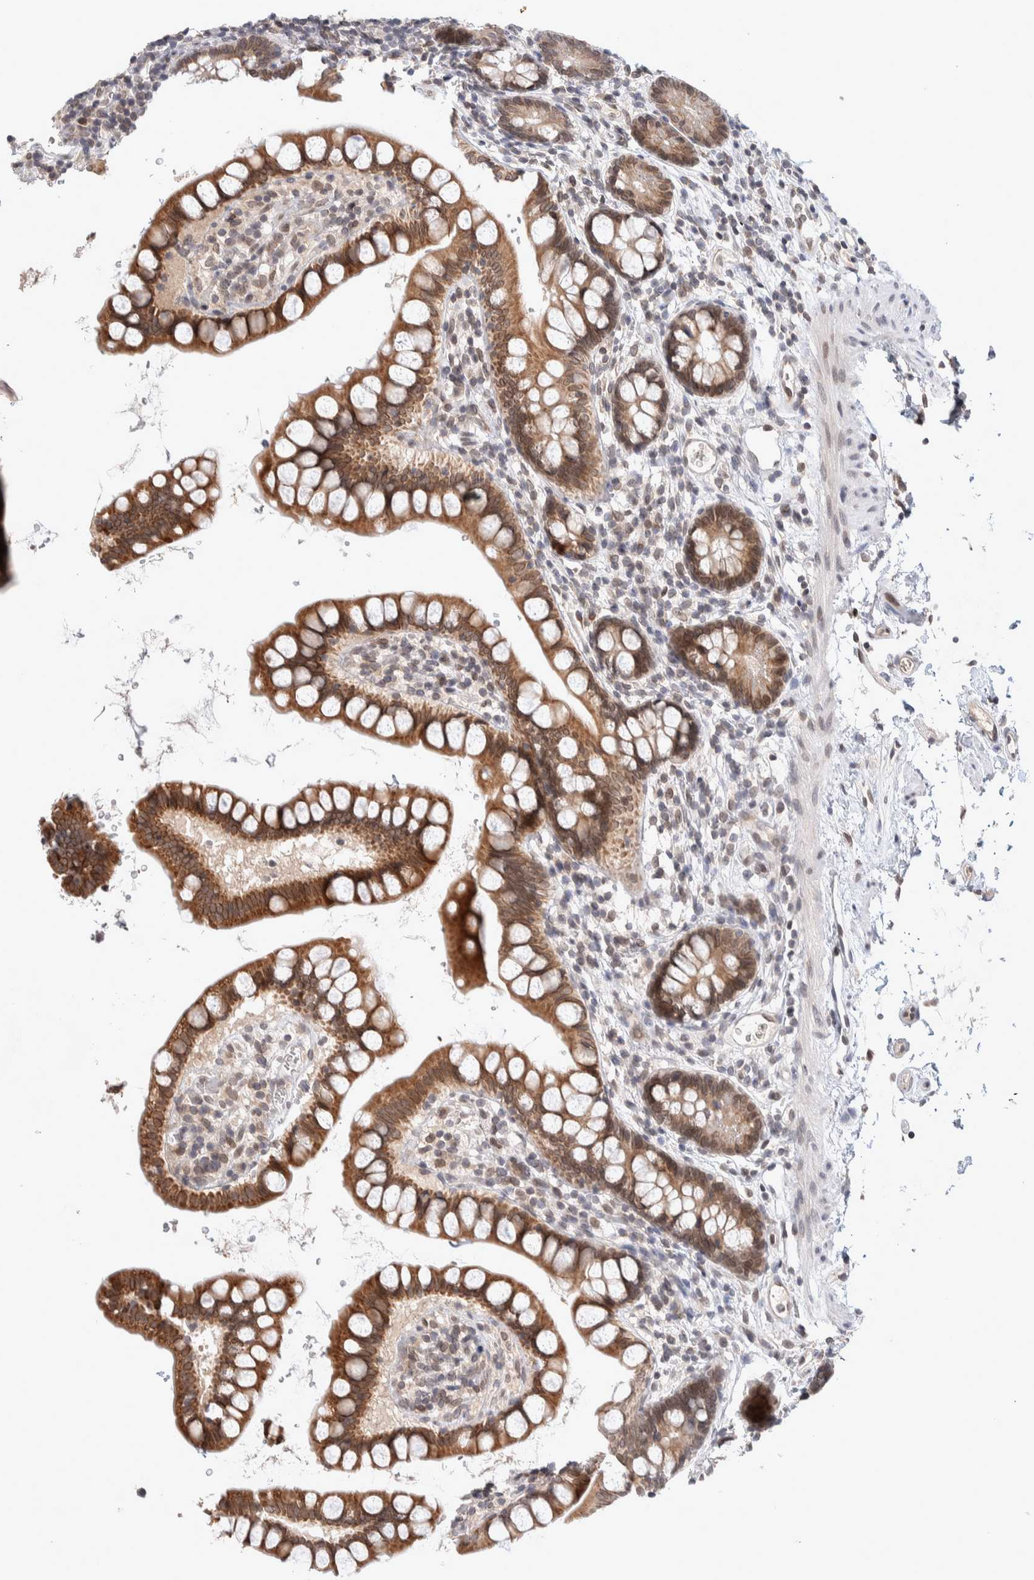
{"staining": {"intensity": "moderate", "quantity": ">75%", "location": "cytoplasmic/membranous"}, "tissue": "small intestine", "cell_type": "Glandular cells", "image_type": "normal", "snomed": [{"axis": "morphology", "description": "Normal tissue, NOS"}, {"axis": "topography", "description": "Smooth muscle"}, {"axis": "topography", "description": "Small intestine"}], "caption": "Brown immunohistochemical staining in unremarkable small intestine exhibits moderate cytoplasmic/membranous positivity in approximately >75% of glandular cells.", "gene": "CRAT", "patient": {"sex": "female", "age": 84}}